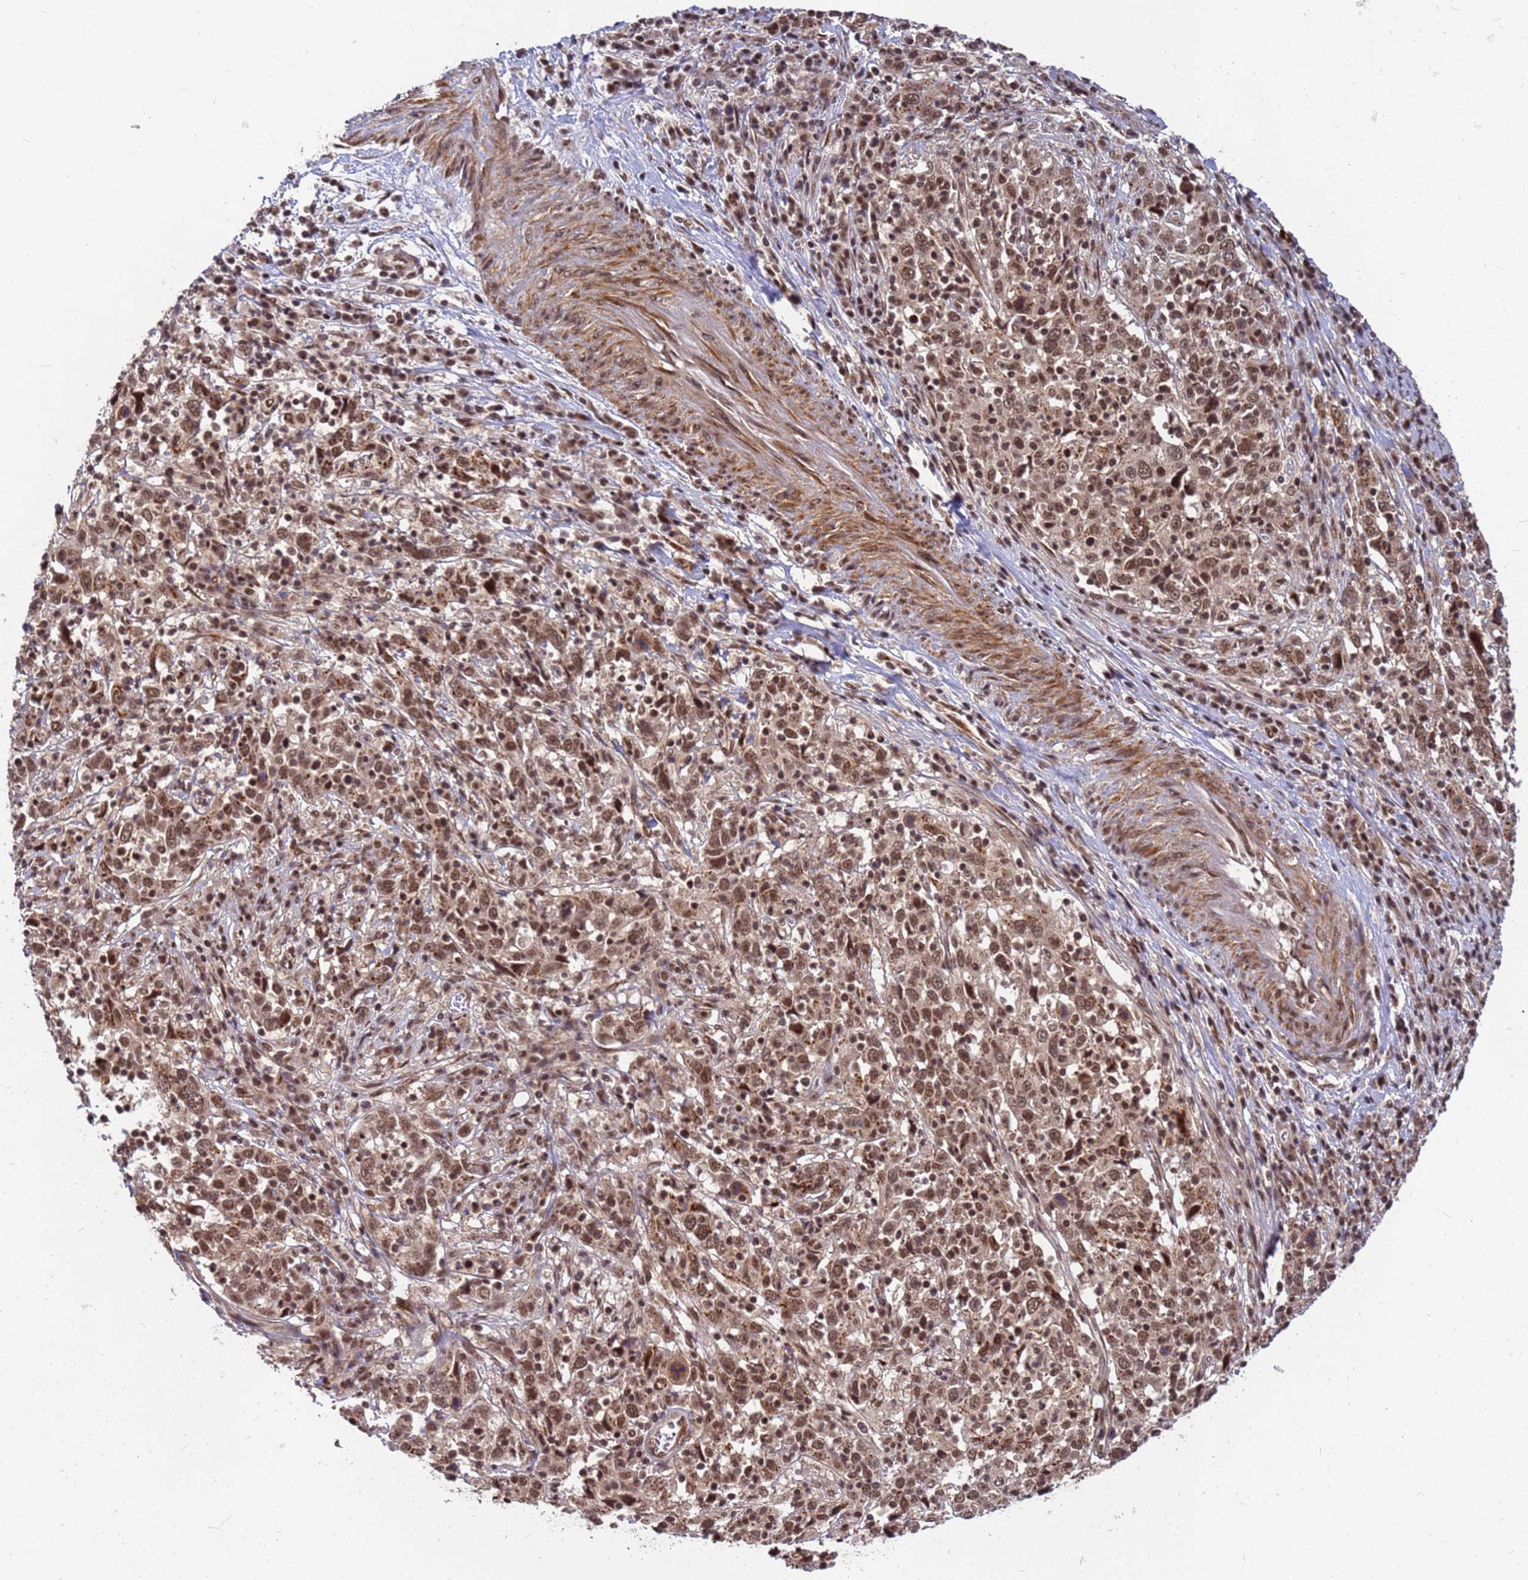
{"staining": {"intensity": "moderate", "quantity": ">75%", "location": "nuclear"}, "tissue": "cervical cancer", "cell_type": "Tumor cells", "image_type": "cancer", "snomed": [{"axis": "morphology", "description": "Squamous cell carcinoma, NOS"}, {"axis": "topography", "description": "Cervix"}], "caption": "Squamous cell carcinoma (cervical) stained with a brown dye shows moderate nuclear positive expression in about >75% of tumor cells.", "gene": "NCBP2", "patient": {"sex": "female", "age": 46}}